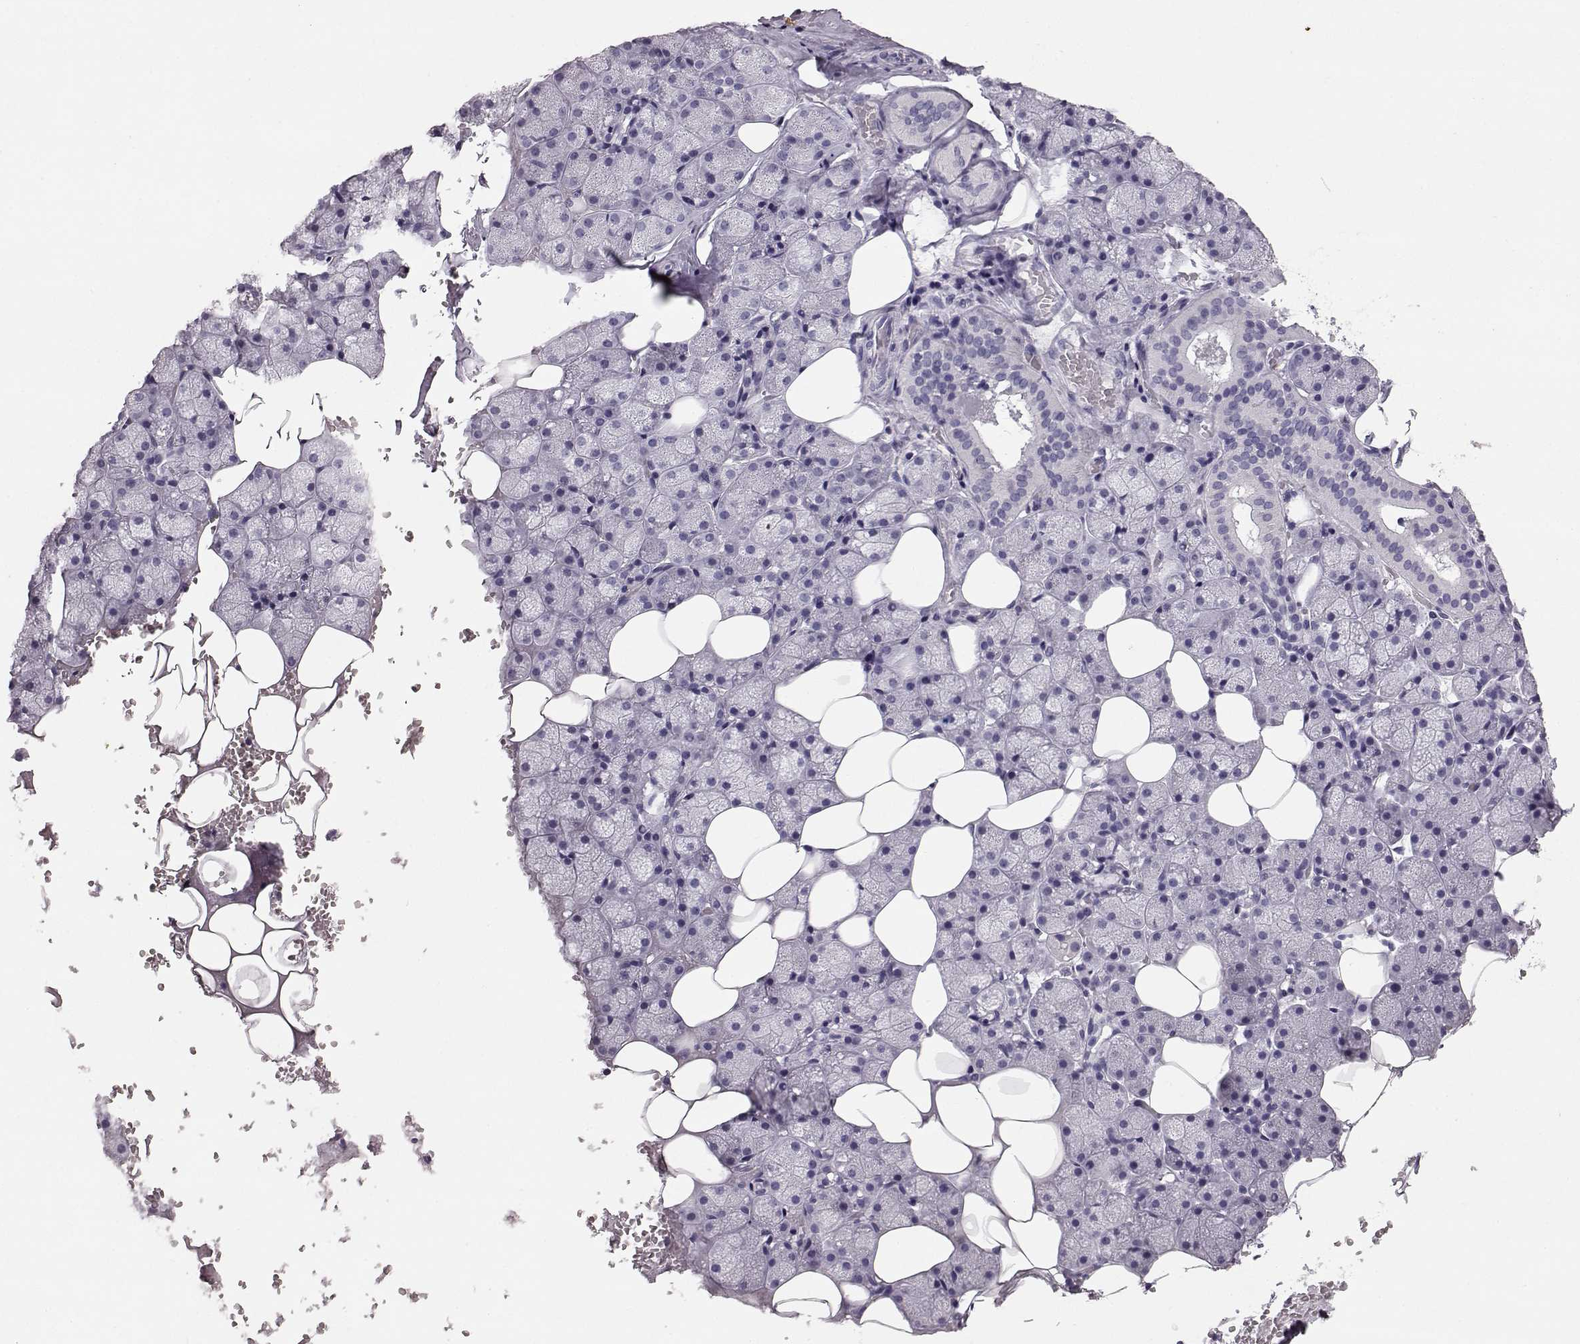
{"staining": {"intensity": "negative", "quantity": "none", "location": "none"}, "tissue": "salivary gland", "cell_type": "Glandular cells", "image_type": "normal", "snomed": [{"axis": "morphology", "description": "Normal tissue, NOS"}, {"axis": "topography", "description": "Salivary gland"}], "caption": "IHC image of benign salivary gland: human salivary gland stained with DAB (3,3'-diaminobenzidine) exhibits no significant protein staining in glandular cells.", "gene": "NPTXR", "patient": {"sex": "male", "age": 38}}